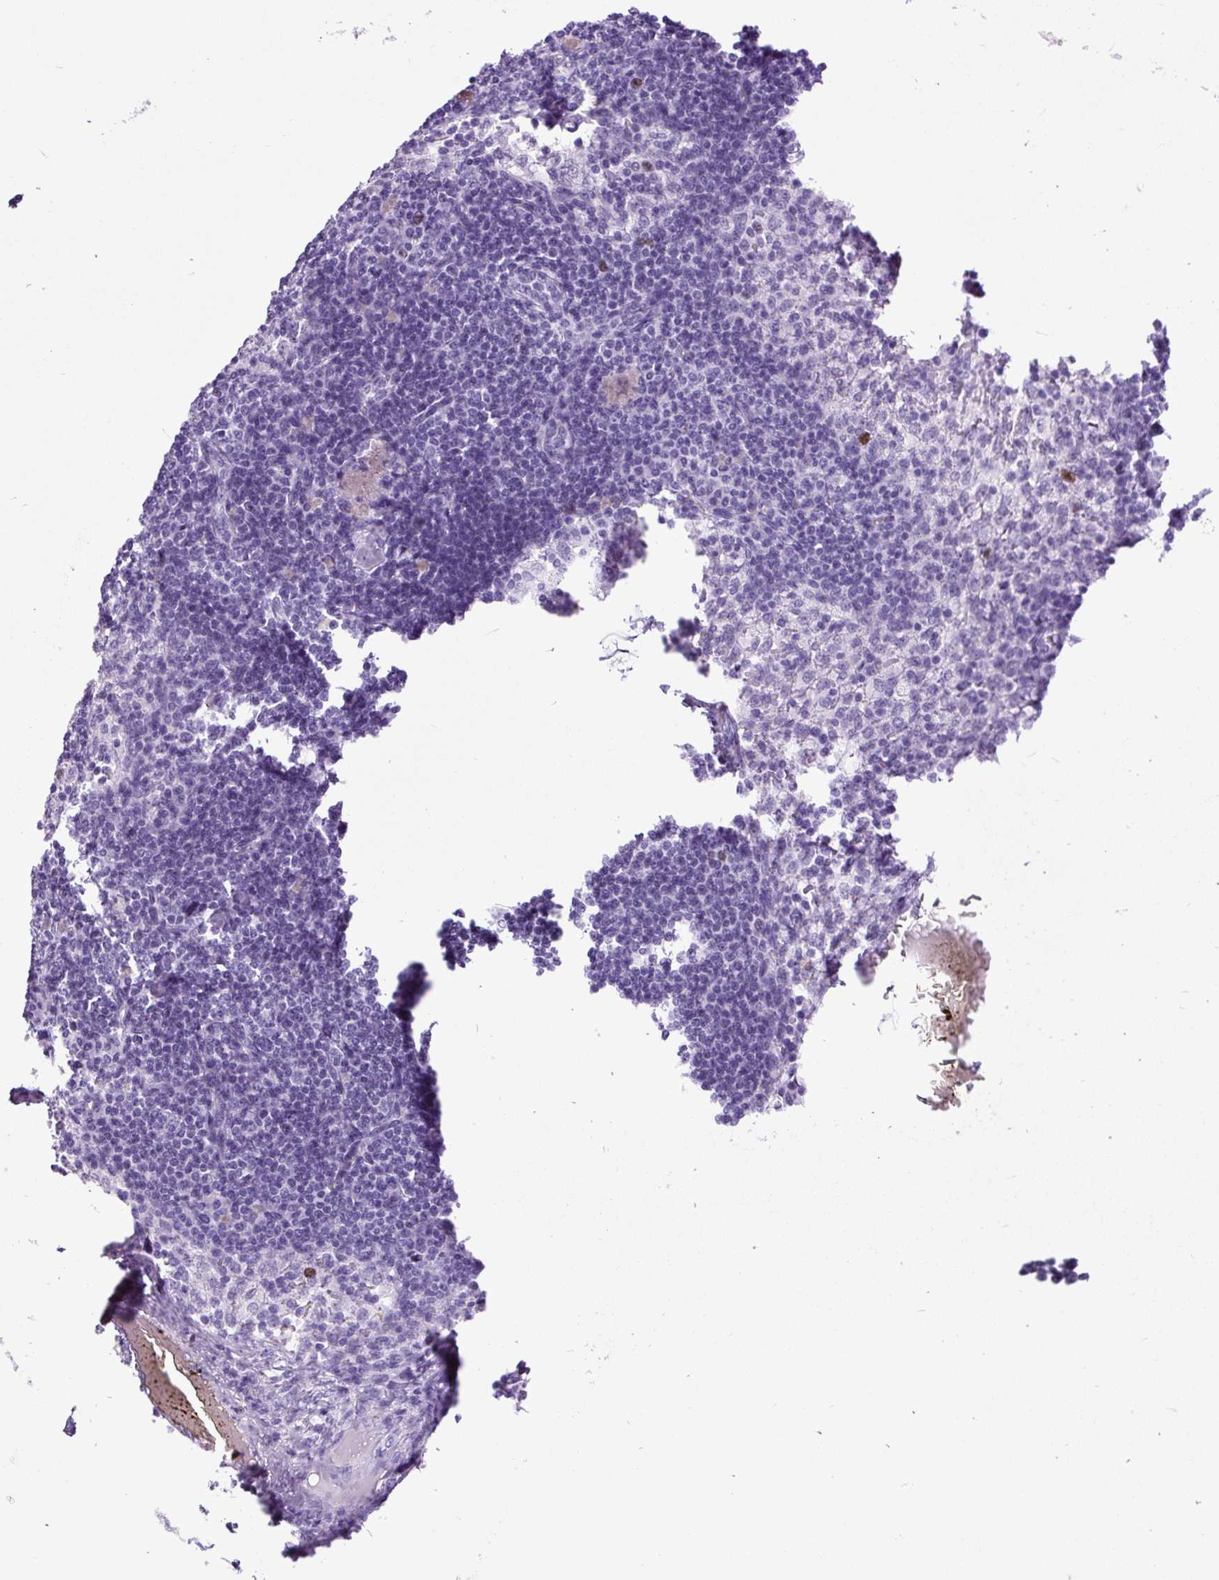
{"staining": {"intensity": "moderate", "quantity": "25%-75%", "location": "nuclear"}, "tissue": "lymph node", "cell_type": "Germinal center cells", "image_type": "normal", "snomed": [{"axis": "morphology", "description": "Normal tissue, NOS"}, {"axis": "topography", "description": "Lymph node"}], "caption": "Benign lymph node demonstrates moderate nuclear staining in approximately 25%-75% of germinal center cells.", "gene": "RACGAP1", "patient": {"sex": "male", "age": 49}}